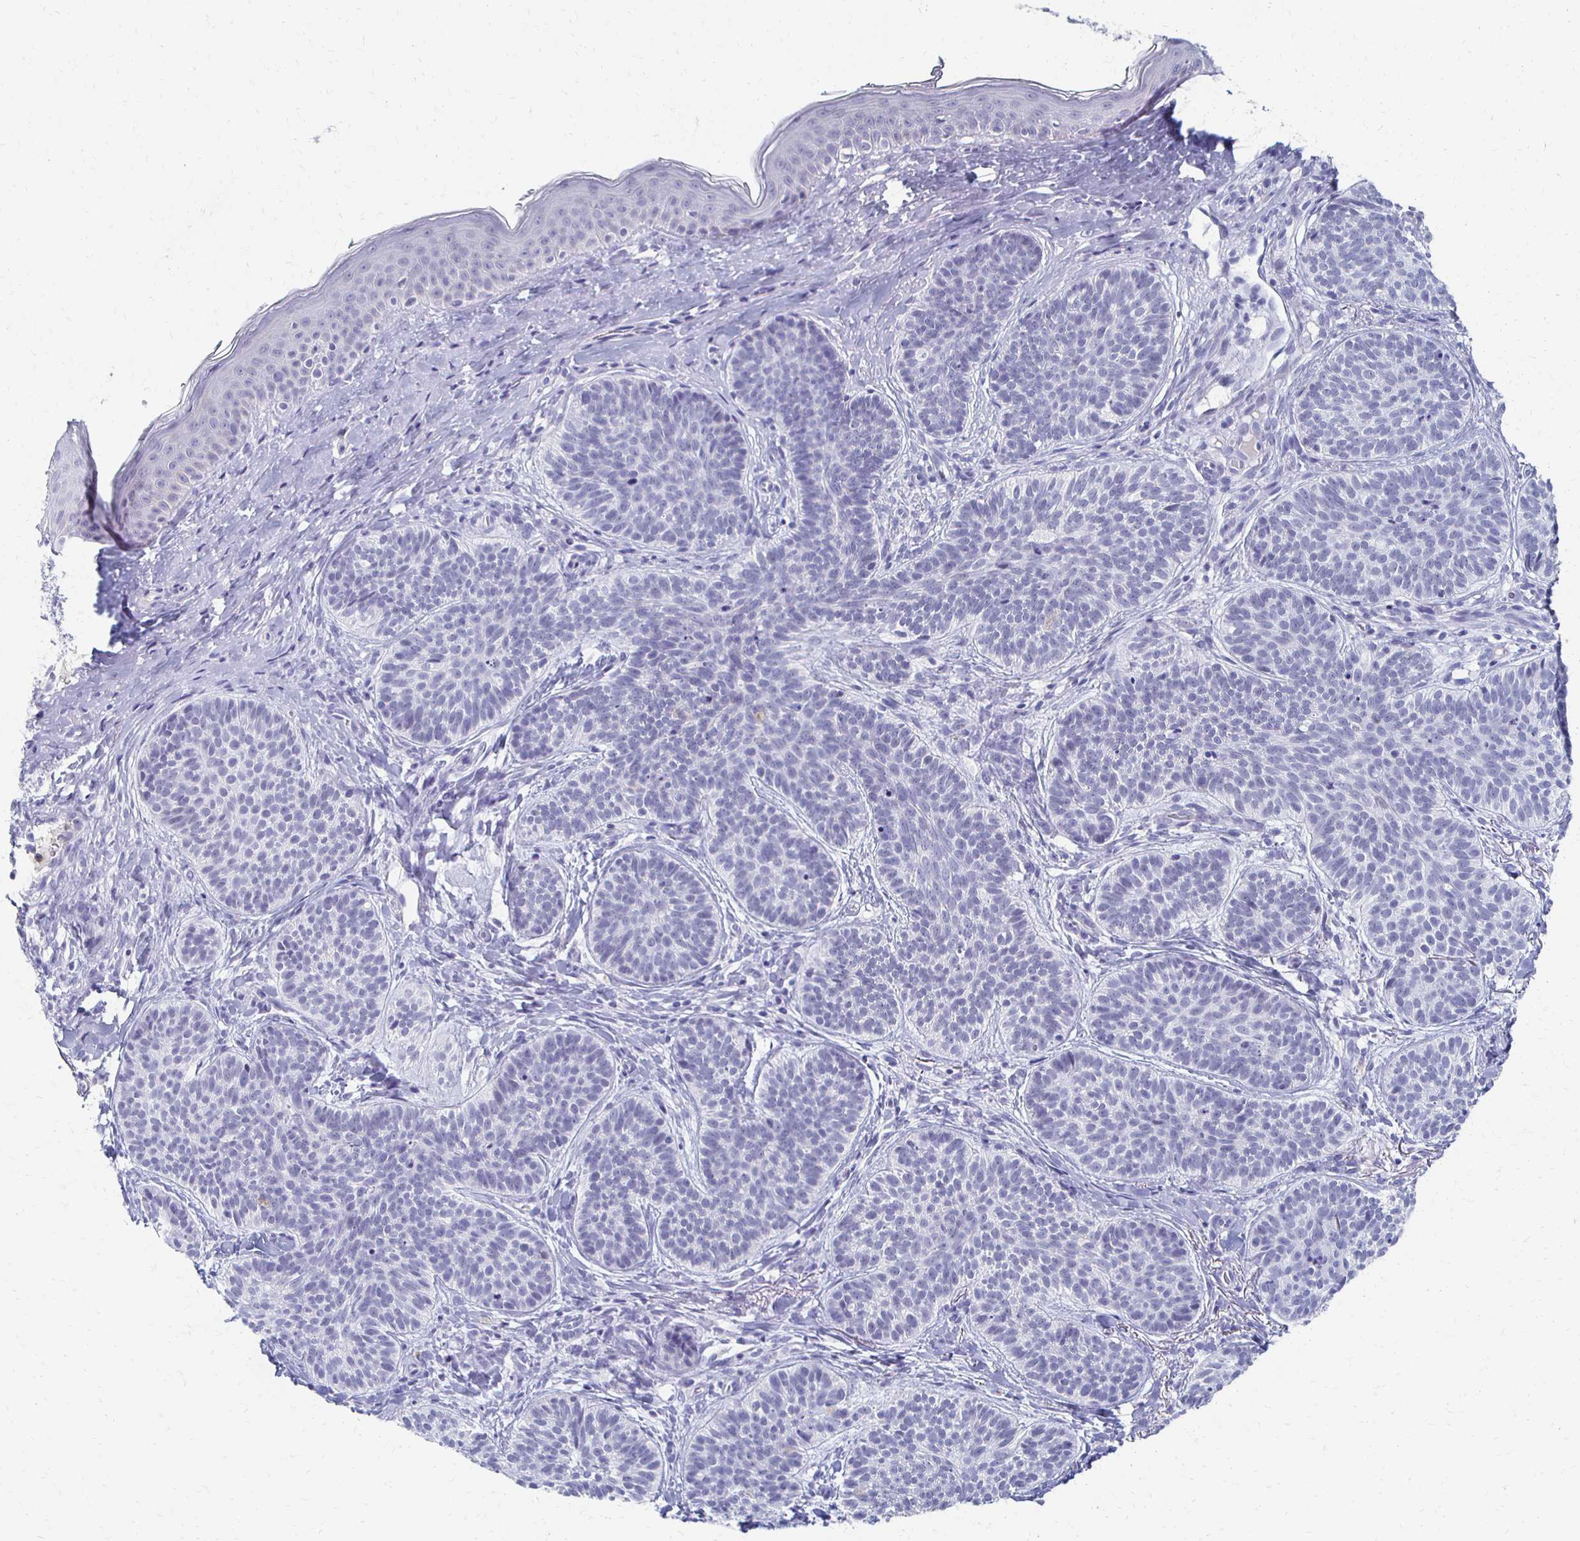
{"staining": {"intensity": "negative", "quantity": "none", "location": "none"}, "tissue": "skin cancer", "cell_type": "Tumor cells", "image_type": "cancer", "snomed": [{"axis": "morphology", "description": "Basal cell carcinoma"}, {"axis": "topography", "description": "Skin"}], "caption": "Immunohistochemistry photomicrograph of neoplastic tissue: human skin cancer (basal cell carcinoma) stained with DAB (3,3'-diaminobenzidine) demonstrates no significant protein expression in tumor cells.", "gene": "CXCR2", "patient": {"sex": "male", "age": 54}}